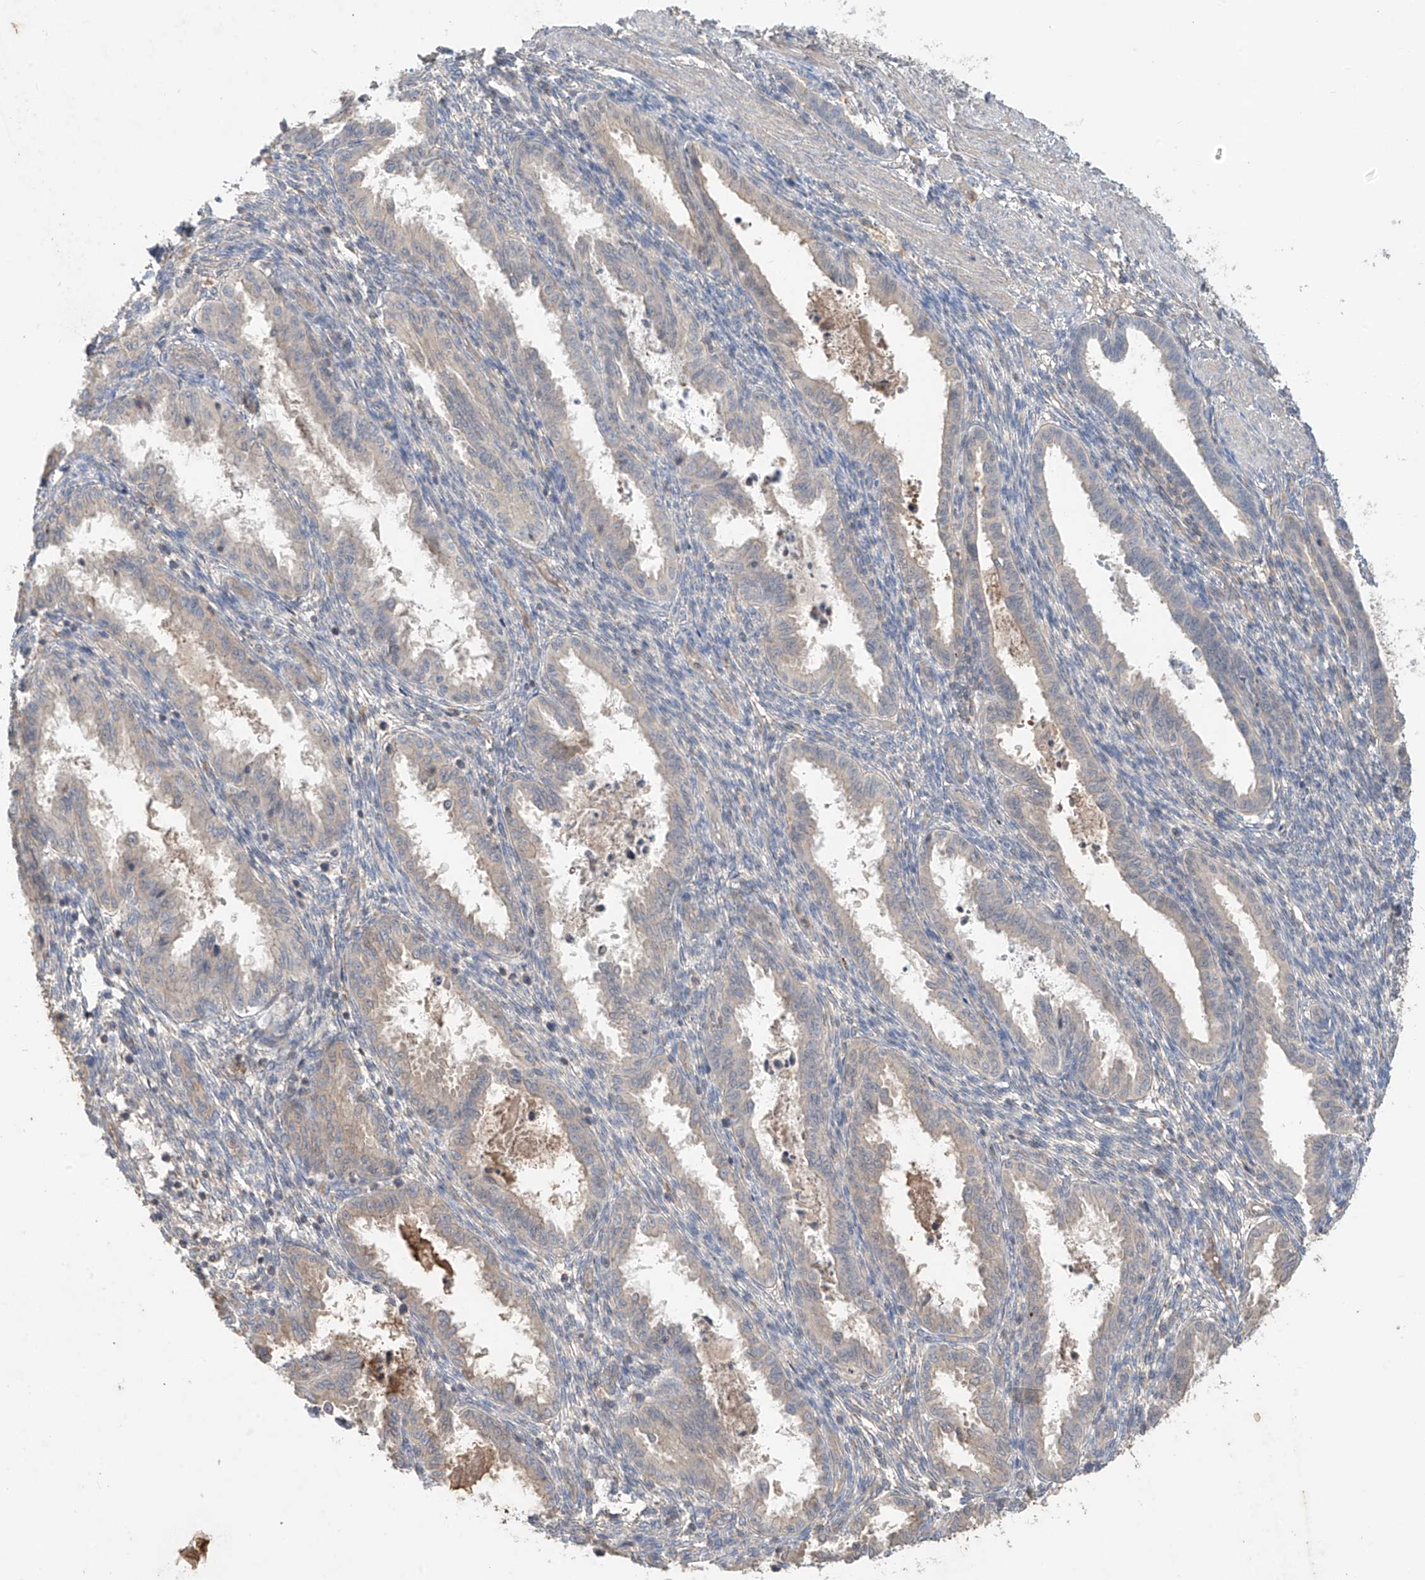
{"staining": {"intensity": "negative", "quantity": "none", "location": "none"}, "tissue": "endometrium", "cell_type": "Cells in endometrial stroma", "image_type": "normal", "snomed": [{"axis": "morphology", "description": "Normal tissue, NOS"}, {"axis": "topography", "description": "Endometrium"}], "caption": "A high-resolution photomicrograph shows immunohistochemistry (IHC) staining of benign endometrium, which displays no significant expression in cells in endometrial stroma. The staining was performed using DAB (3,3'-diaminobenzidine) to visualize the protein expression in brown, while the nuclei were stained in blue with hematoxylin (Magnification: 20x).", "gene": "CACNA2D4", "patient": {"sex": "female", "age": 33}}